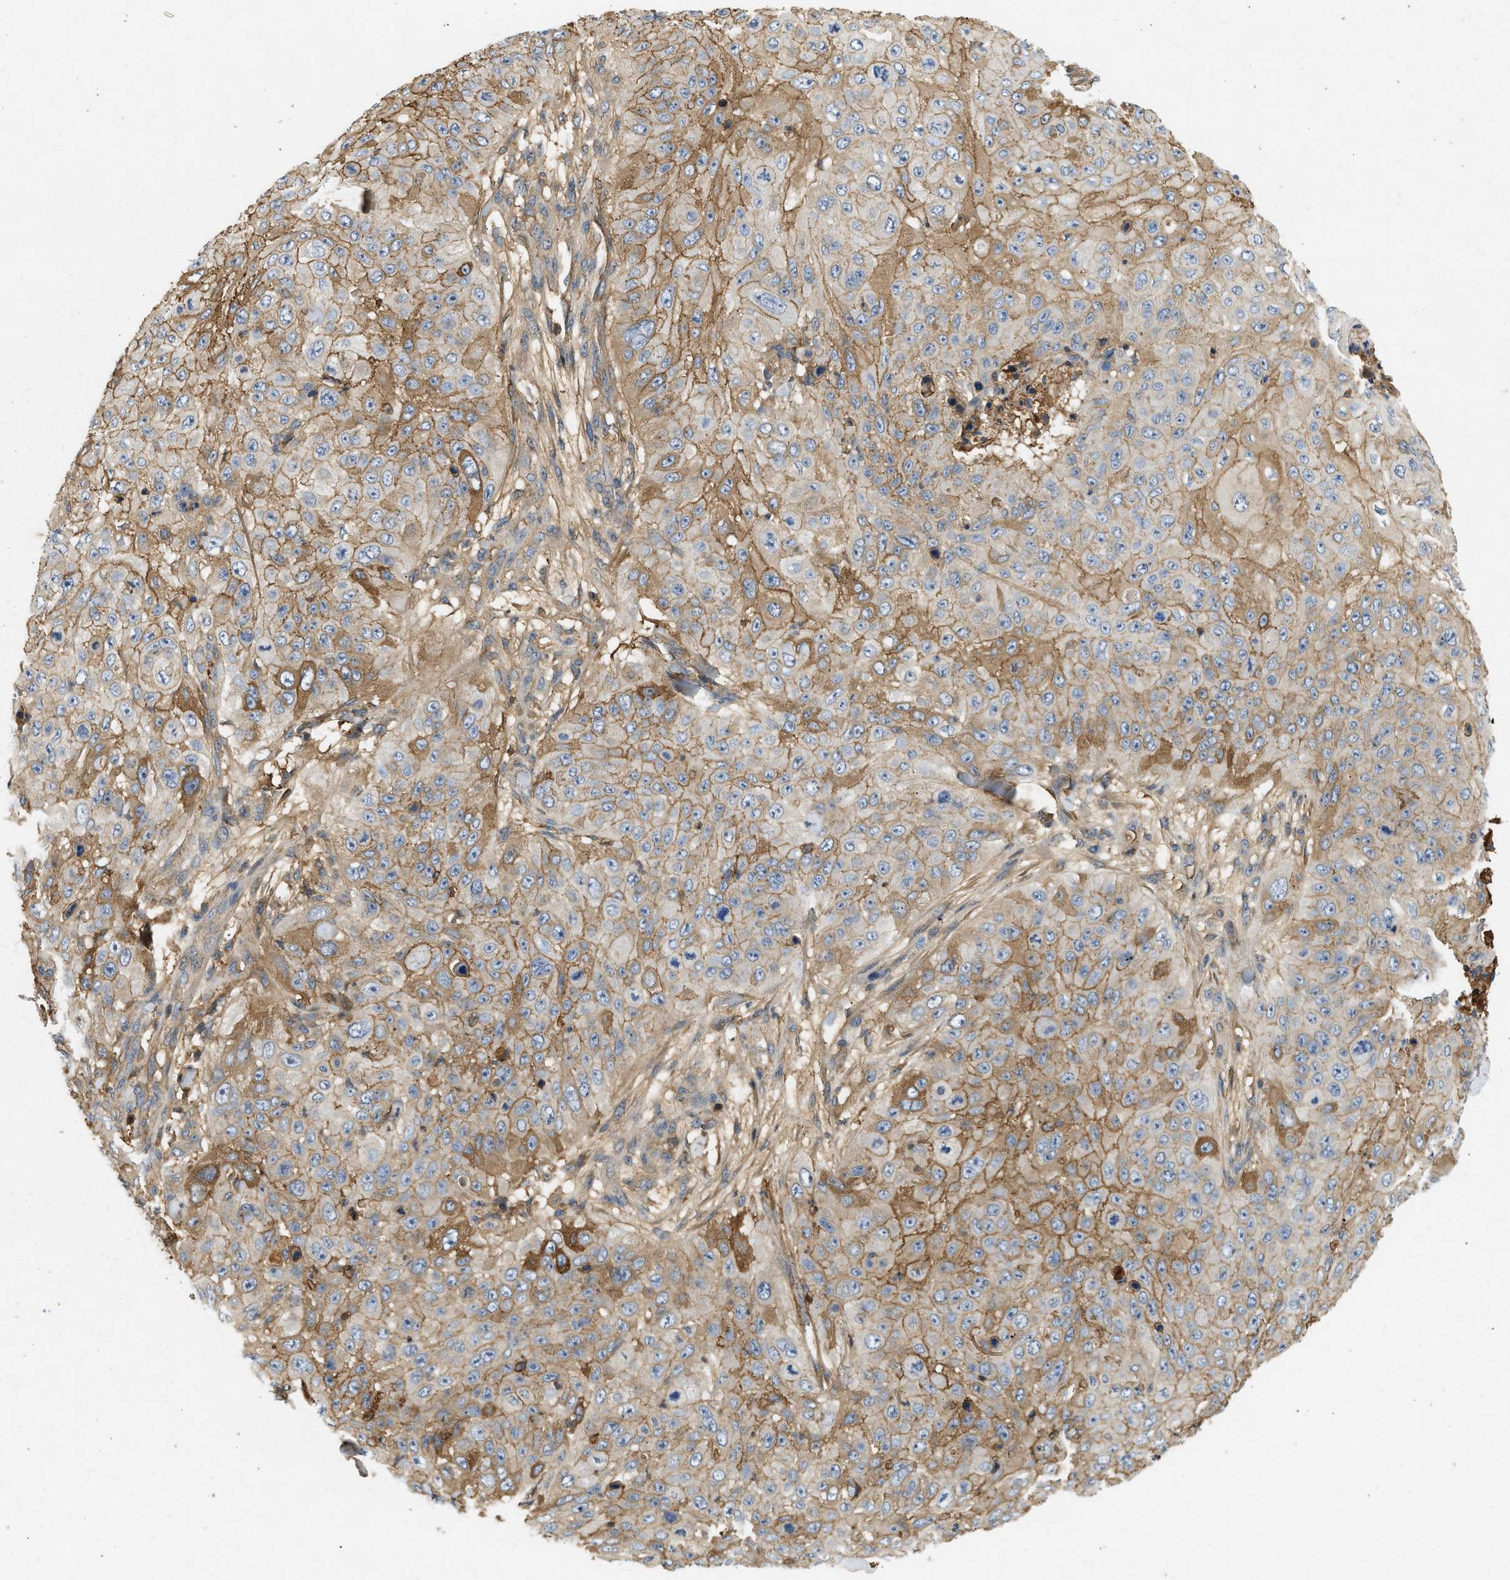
{"staining": {"intensity": "moderate", "quantity": "25%-75%", "location": "cytoplasmic/membranous"}, "tissue": "skin cancer", "cell_type": "Tumor cells", "image_type": "cancer", "snomed": [{"axis": "morphology", "description": "Squamous cell carcinoma, NOS"}, {"axis": "topography", "description": "Skin"}], "caption": "Immunohistochemical staining of human skin squamous cell carcinoma exhibits moderate cytoplasmic/membranous protein expression in approximately 25%-75% of tumor cells.", "gene": "F8", "patient": {"sex": "female", "age": 80}}